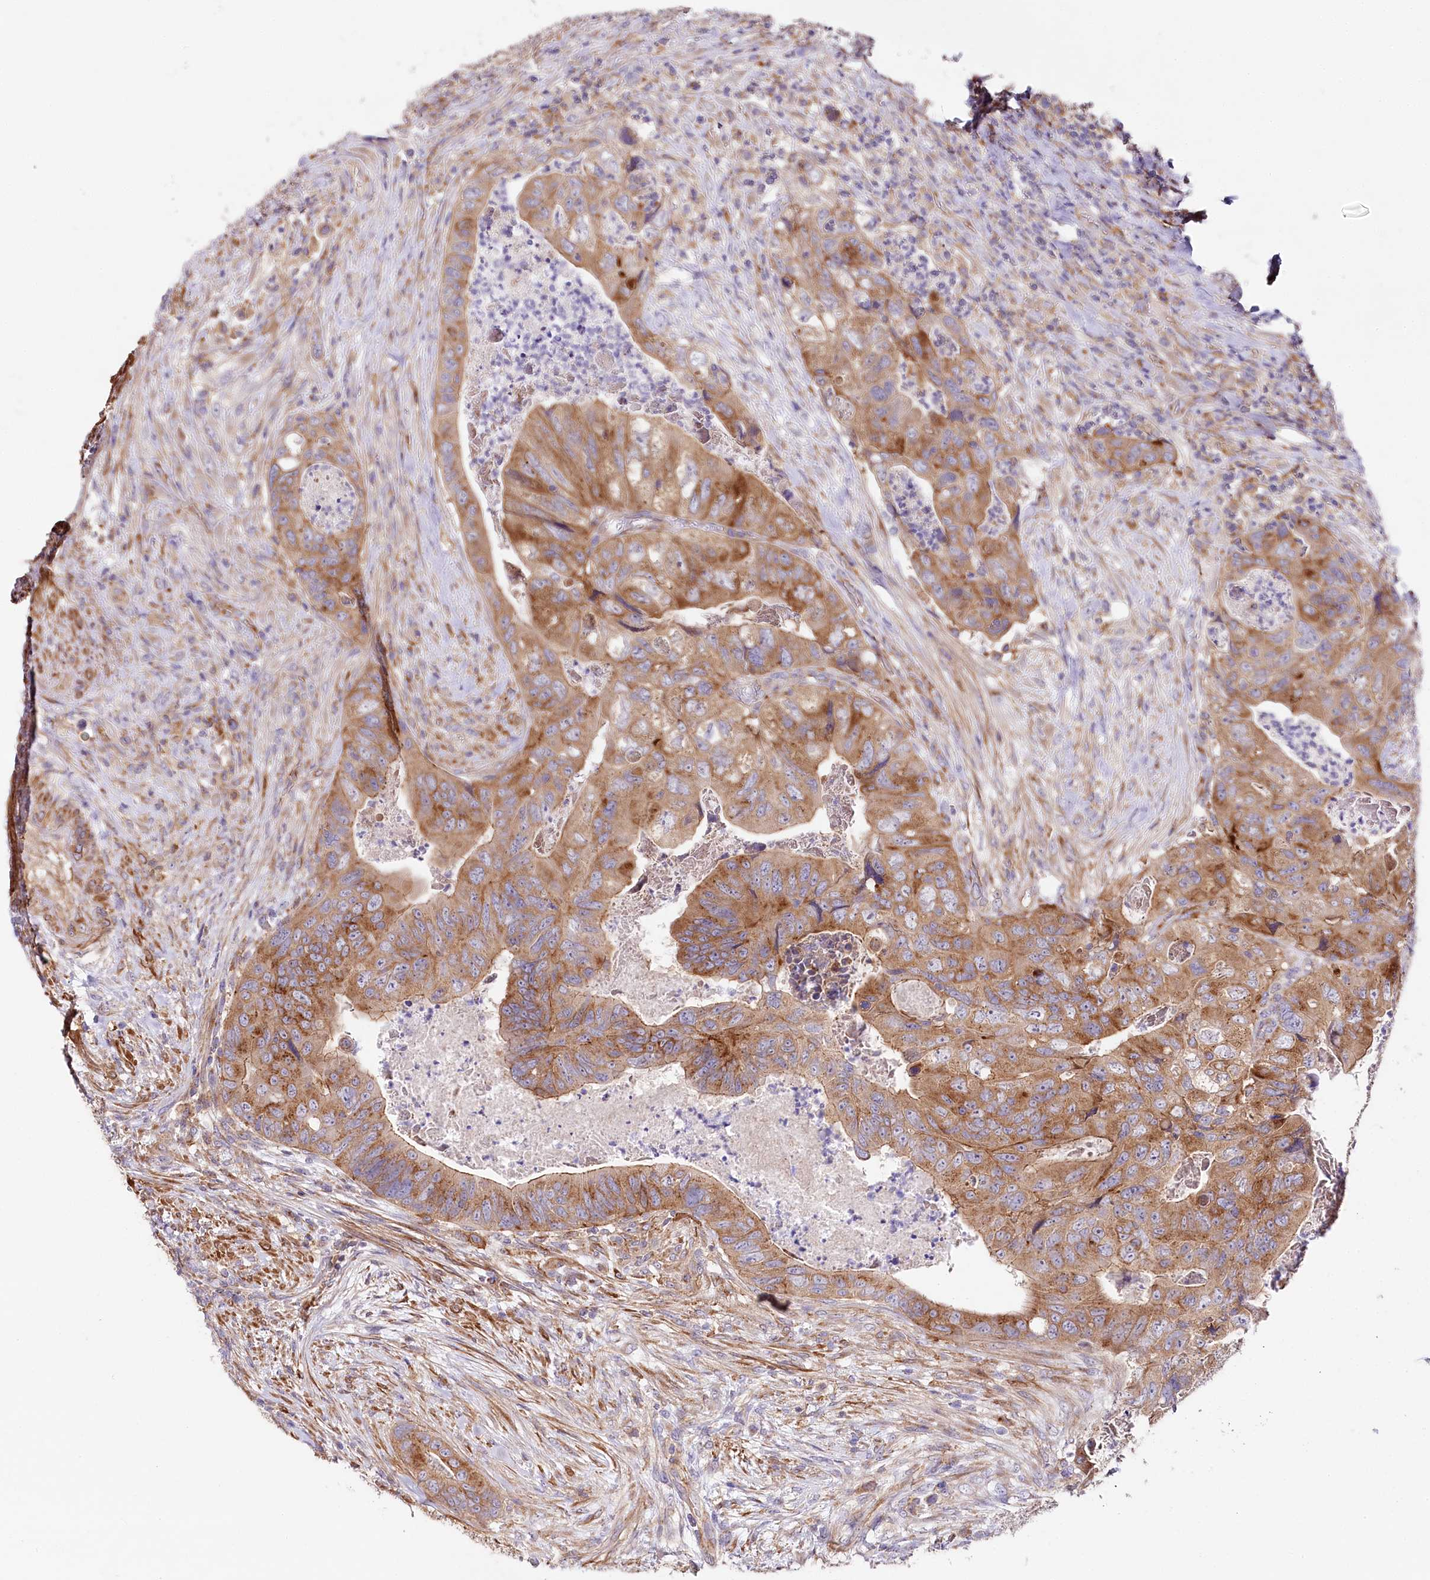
{"staining": {"intensity": "moderate", "quantity": ">75%", "location": "cytoplasmic/membranous"}, "tissue": "colorectal cancer", "cell_type": "Tumor cells", "image_type": "cancer", "snomed": [{"axis": "morphology", "description": "Adenocarcinoma, NOS"}, {"axis": "topography", "description": "Rectum"}], "caption": "Immunohistochemistry photomicrograph of neoplastic tissue: human colorectal adenocarcinoma stained using IHC reveals medium levels of moderate protein expression localized specifically in the cytoplasmic/membranous of tumor cells, appearing as a cytoplasmic/membranous brown color.", "gene": "STX6", "patient": {"sex": "male", "age": 63}}